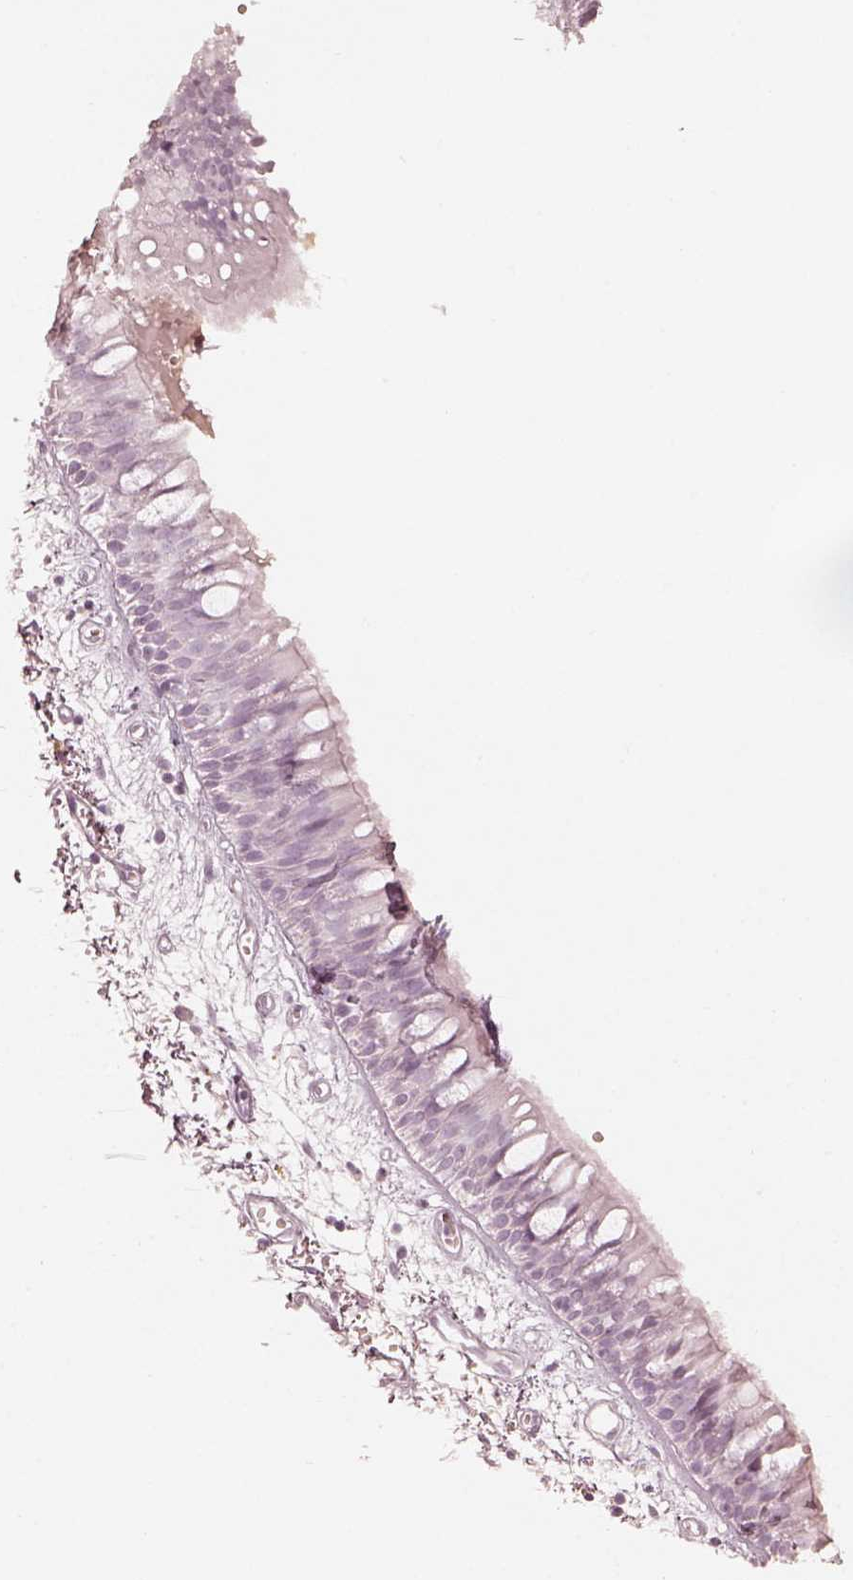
{"staining": {"intensity": "negative", "quantity": "none", "location": "none"}, "tissue": "bronchus", "cell_type": "Respiratory epithelial cells", "image_type": "normal", "snomed": [{"axis": "morphology", "description": "Normal tissue, NOS"}, {"axis": "morphology", "description": "Squamous cell carcinoma, NOS"}, {"axis": "topography", "description": "Cartilage tissue"}, {"axis": "topography", "description": "Bronchus"}, {"axis": "topography", "description": "Lung"}], "caption": "This micrograph is of benign bronchus stained with immunohistochemistry (IHC) to label a protein in brown with the nuclei are counter-stained blue. There is no expression in respiratory epithelial cells. Nuclei are stained in blue.", "gene": "KRT82", "patient": {"sex": "male", "age": 66}}